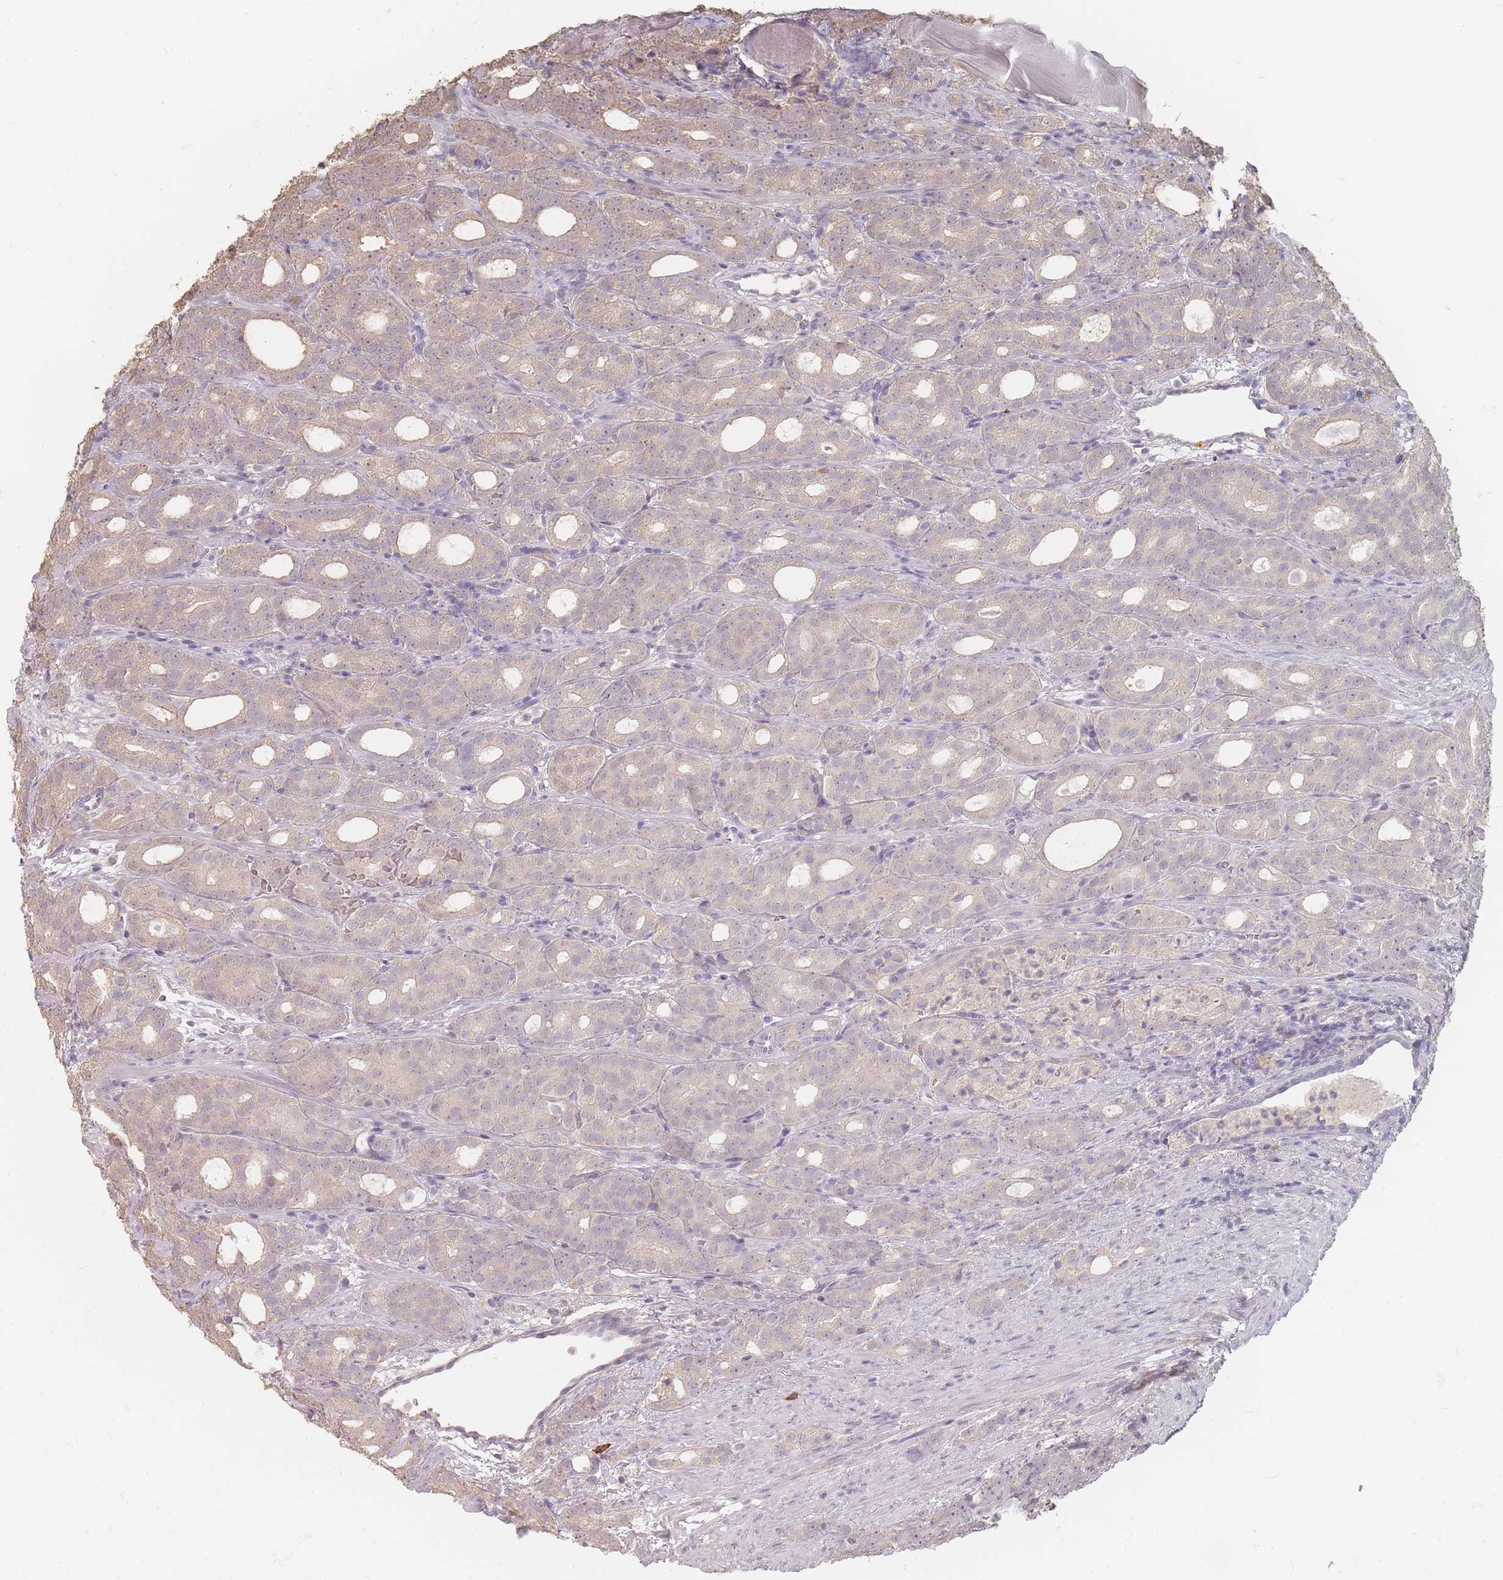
{"staining": {"intensity": "weak", "quantity": "<25%", "location": "cytoplasmic/membranous"}, "tissue": "prostate cancer", "cell_type": "Tumor cells", "image_type": "cancer", "snomed": [{"axis": "morphology", "description": "Adenocarcinoma, High grade"}, {"axis": "topography", "description": "Prostate"}], "caption": "An IHC image of adenocarcinoma (high-grade) (prostate) is shown. There is no staining in tumor cells of adenocarcinoma (high-grade) (prostate).", "gene": "RFTN1", "patient": {"sex": "male", "age": 64}}